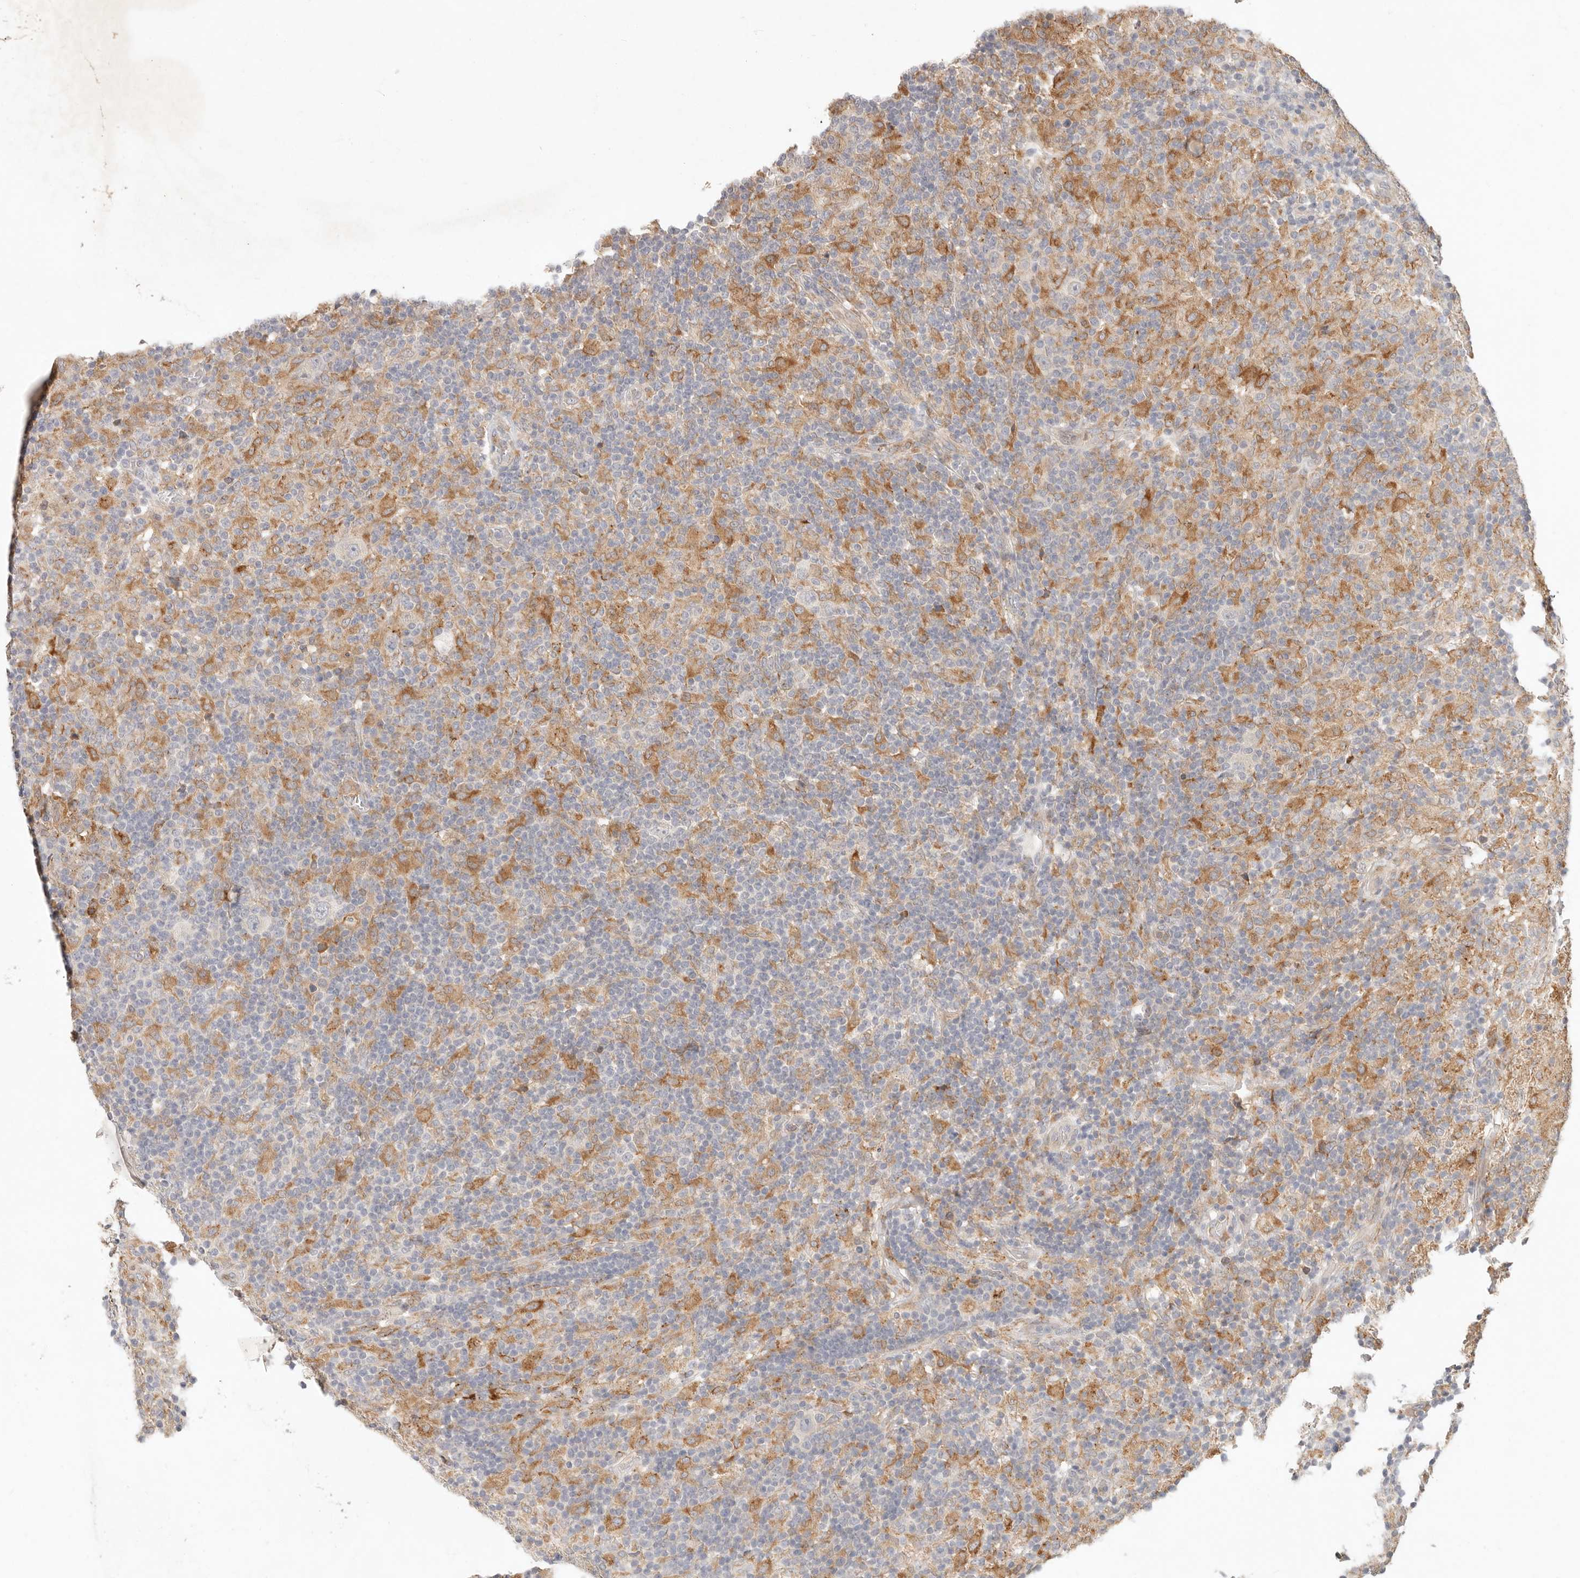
{"staining": {"intensity": "negative", "quantity": "none", "location": "none"}, "tissue": "lymphoma", "cell_type": "Tumor cells", "image_type": "cancer", "snomed": [{"axis": "morphology", "description": "Hodgkin's disease, NOS"}, {"axis": "topography", "description": "Lymph node"}], "caption": "Tumor cells show no significant positivity in lymphoma.", "gene": "ARHGEF10L", "patient": {"sex": "male", "age": 70}}